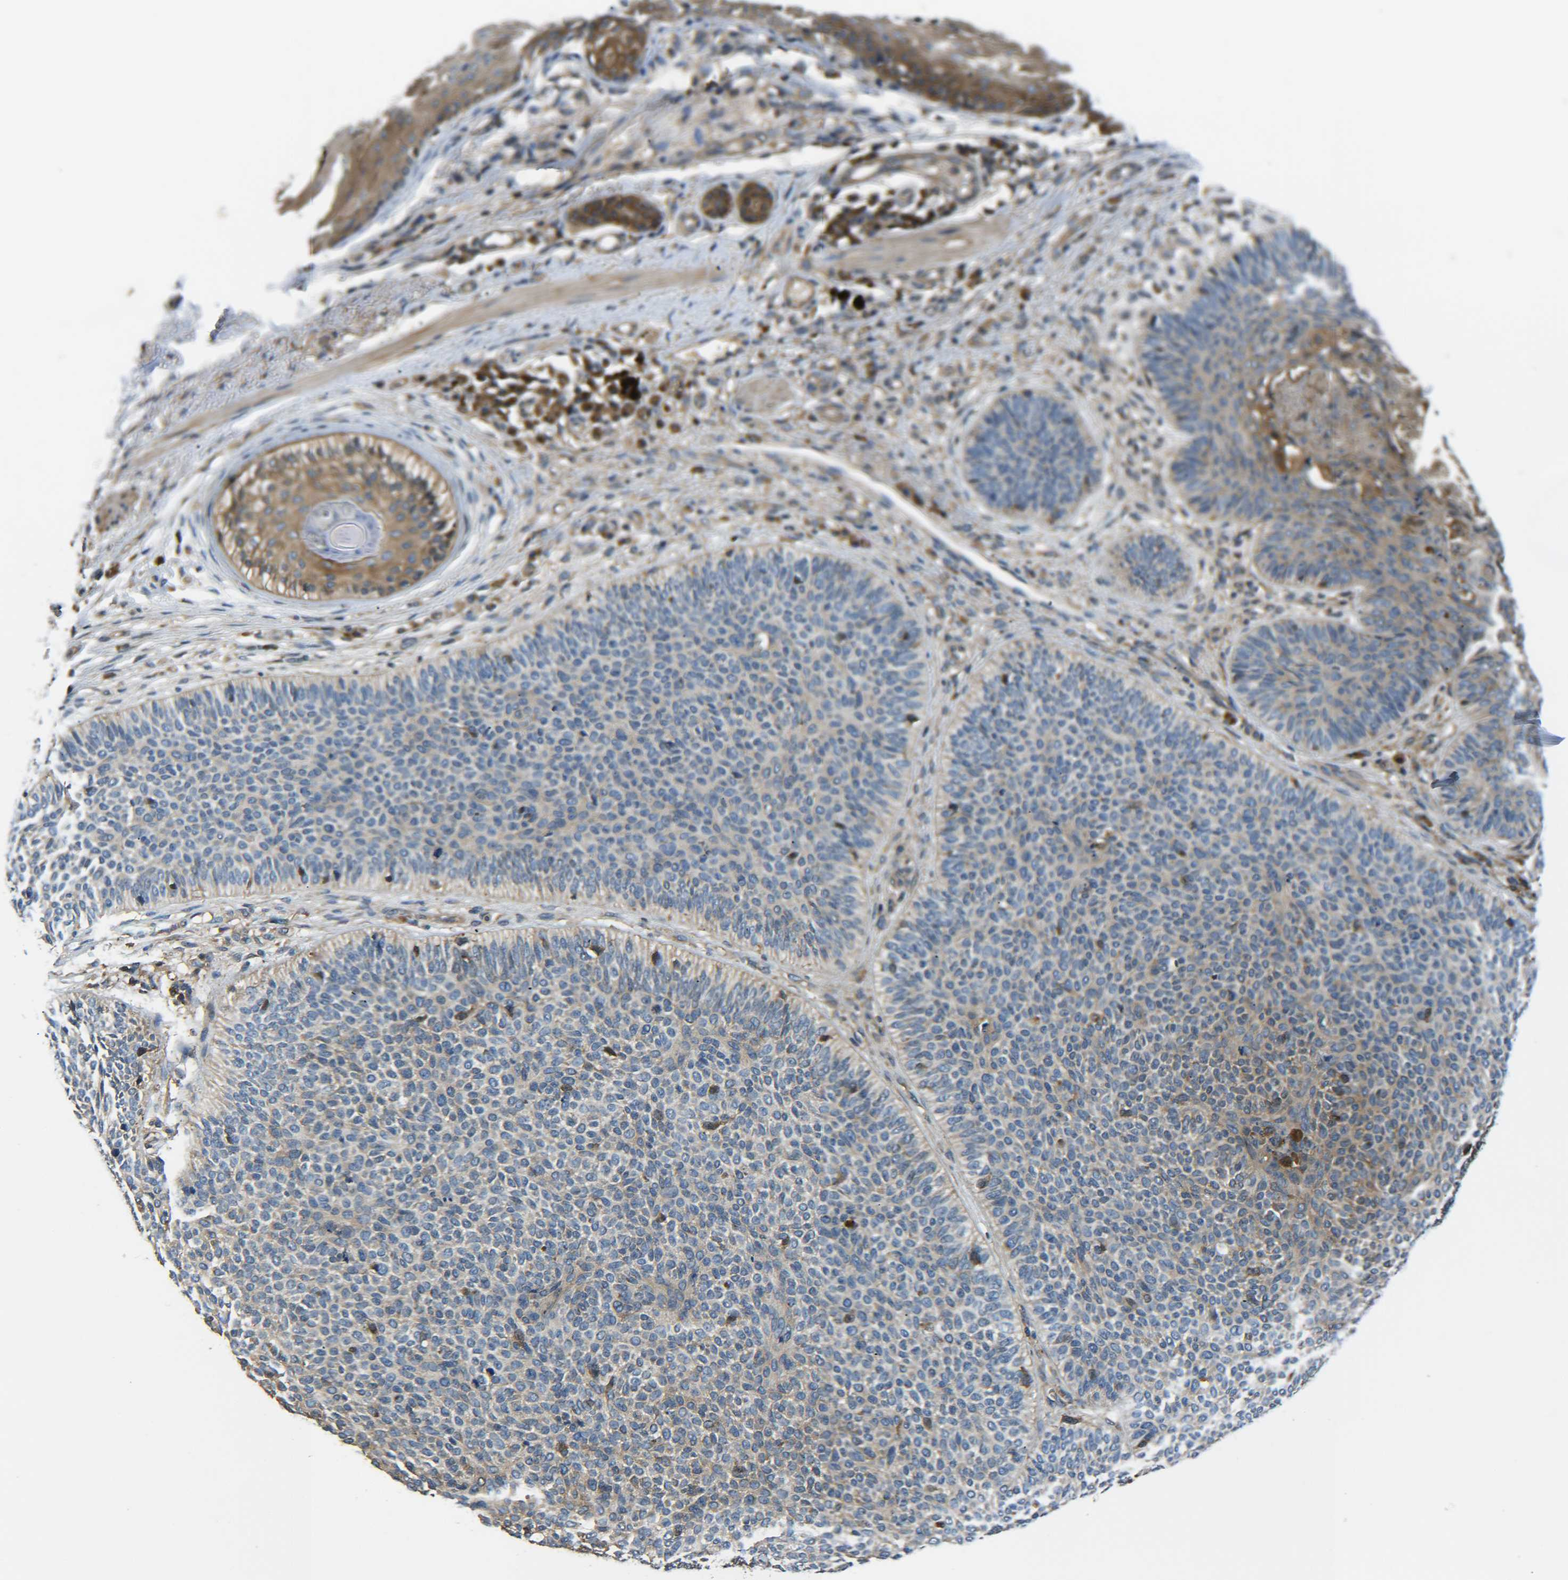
{"staining": {"intensity": "strong", "quantity": ">75%", "location": "cytoplasmic/membranous"}, "tissue": "skin cancer", "cell_type": "Tumor cells", "image_type": "cancer", "snomed": [{"axis": "morphology", "description": "Normal tissue, NOS"}, {"axis": "morphology", "description": "Basal cell carcinoma"}, {"axis": "topography", "description": "Skin"}], "caption": "This is an image of immunohistochemistry (IHC) staining of skin basal cell carcinoma, which shows strong expression in the cytoplasmic/membranous of tumor cells.", "gene": "PREB", "patient": {"sex": "male", "age": 52}}